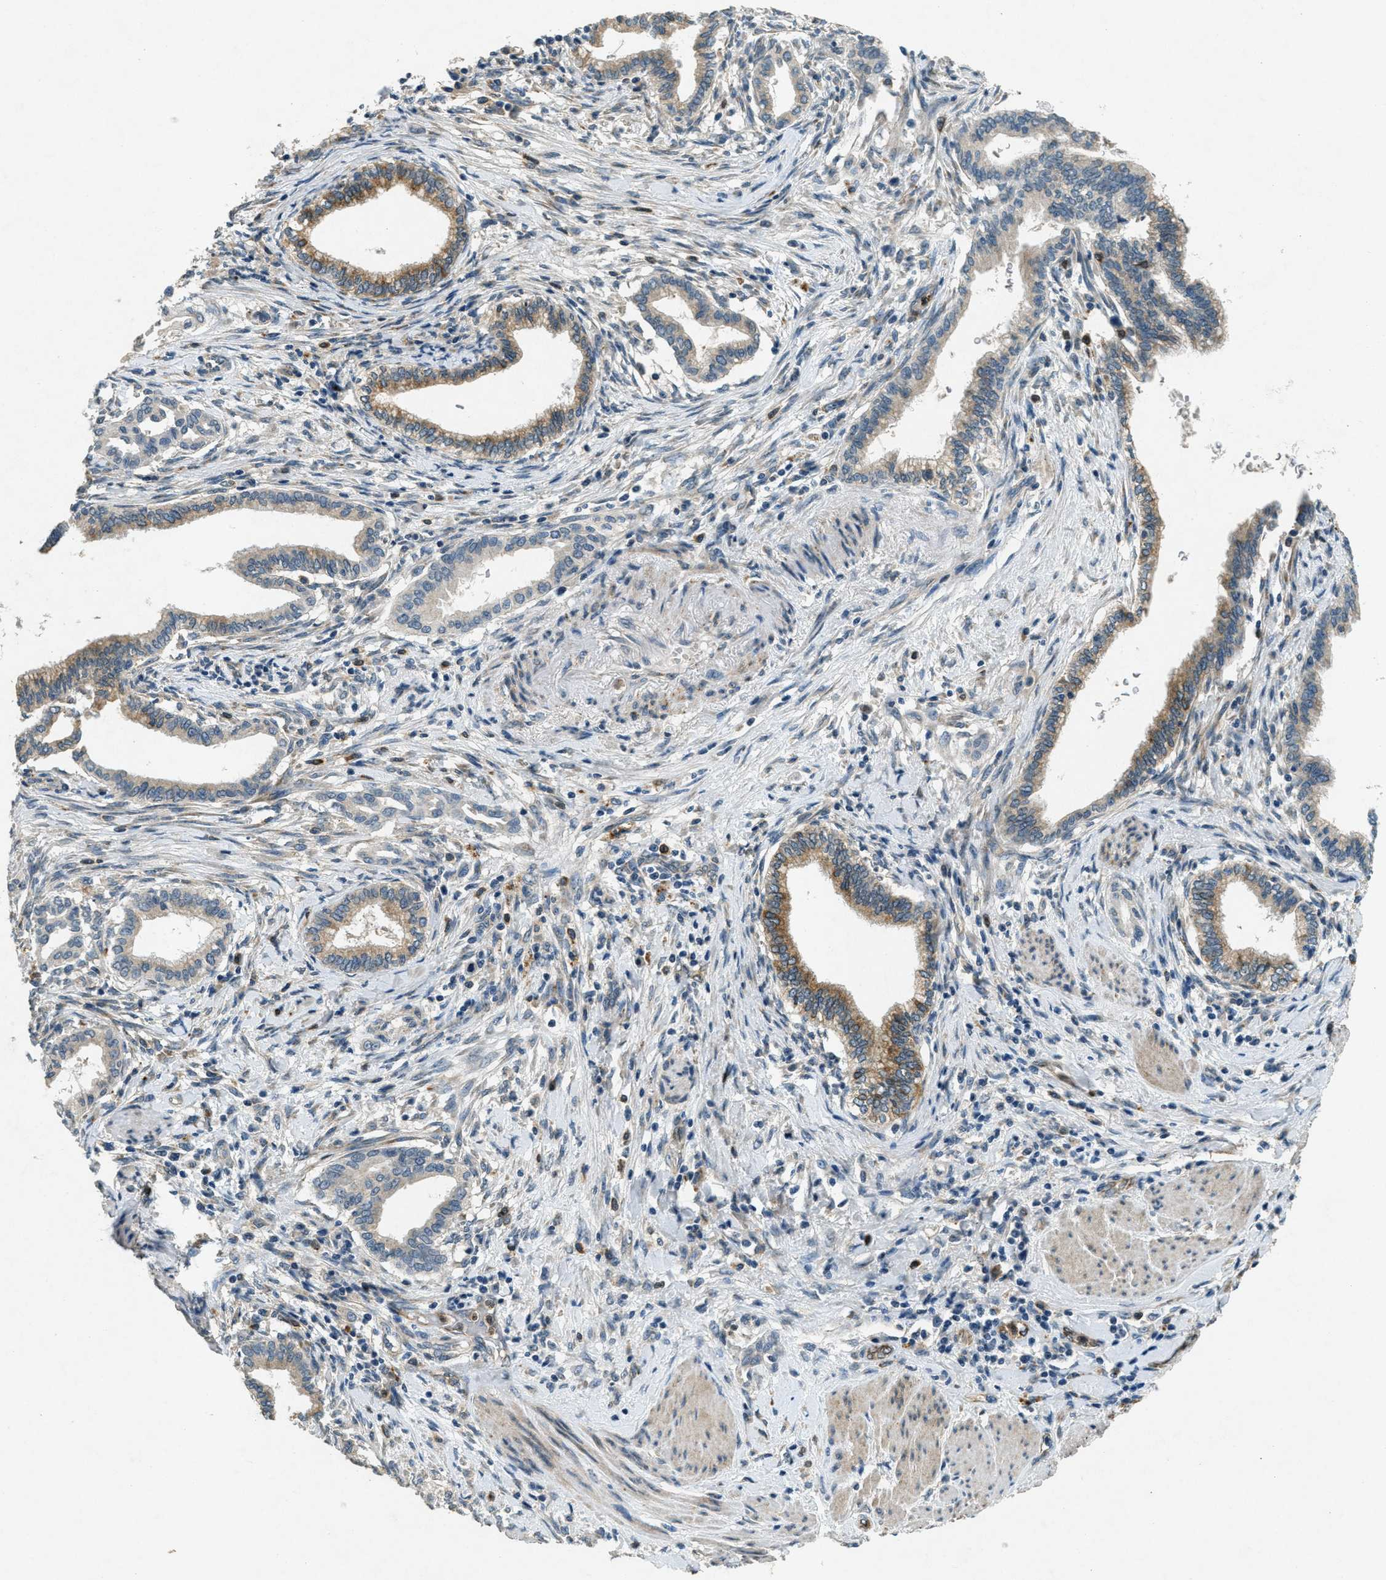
{"staining": {"intensity": "moderate", "quantity": "25%-75%", "location": "cytoplasmic/membranous"}, "tissue": "pancreatic cancer", "cell_type": "Tumor cells", "image_type": "cancer", "snomed": [{"axis": "morphology", "description": "Adenocarcinoma, NOS"}, {"axis": "topography", "description": "Pancreas"}], "caption": "Moderate cytoplasmic/membranous staining is present in about 25%-75% of tumor cells in adenocarcinoma (pancreatic).", "gene": "RAB3D", "patient": {"sex": "female", "age": 64}}